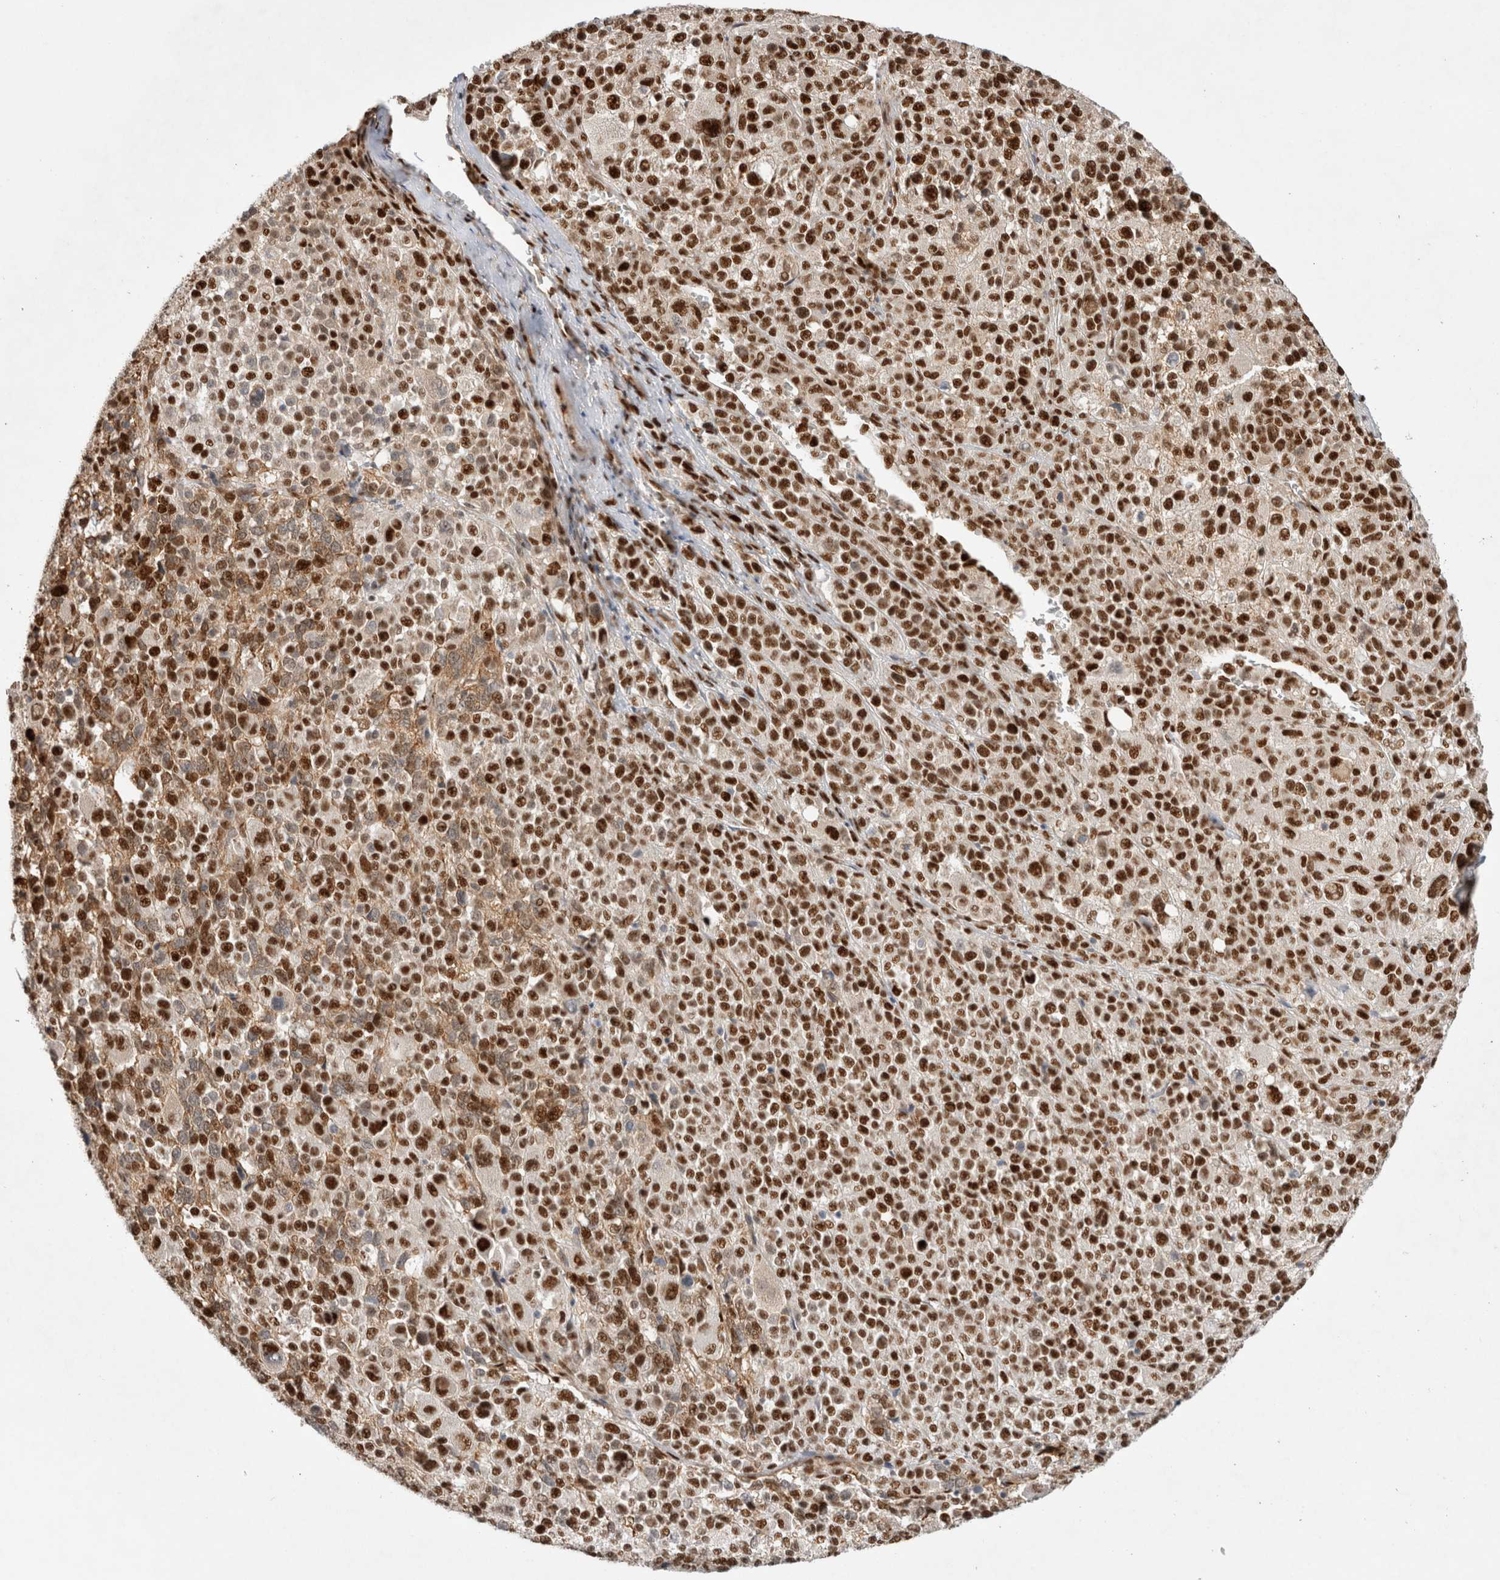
{"staining": {"intensity": "strong", "quantity": ">75%", "location": "nuclear"}, "tissue": "melanoma", "cell_type": "Tumor cells", "image_type": "cancer", "snomed": [{"axis": "morphology", "description": "Malignant melanoma, Metastatic site"}, {"axis": "topography", "description": "Skin"}], "caption": "Protein analysis of melanoma tissue exhibits strong nuclear expression in about >75% of tumor cells. Immunohistochemistry (ihc) stains the protein in brown and the nuclei are stained blue.", "gene": "TCF4", "patient": {"sex": "female", "age": 74}}